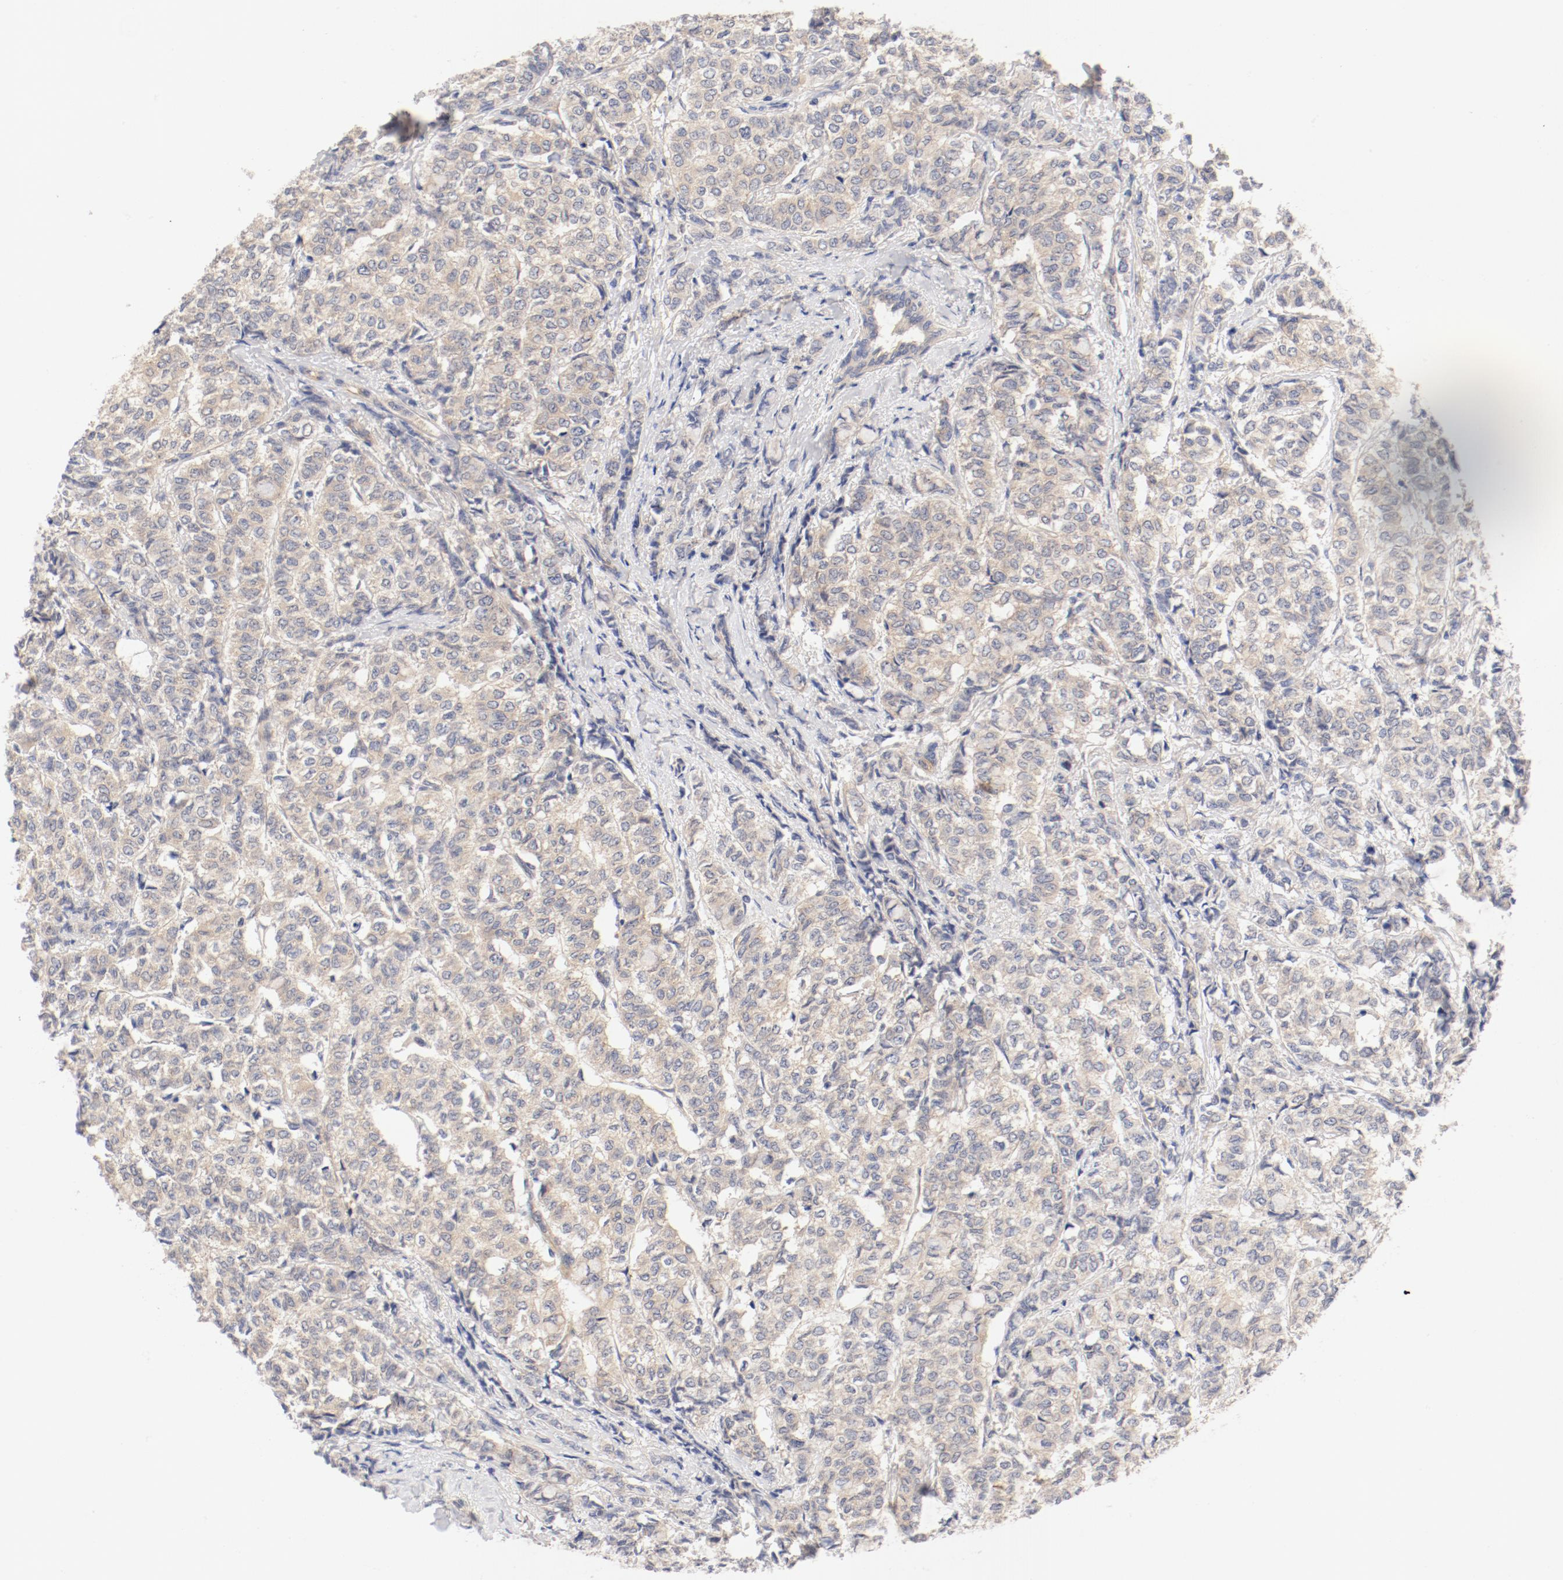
{"staining": {"intensity": "weak", "quantity": ">75%", "location": "cytoplasmic/membranous"}, "tissue": "breast cancer", "cell_type": "Tumor cells", "image_type": "cancer", "snomed": [{"axis": "morphology", "description": "Lobular carcinoma"}, {"axis": "topography", "description": "Breast"}], "caption": "Immunohistochemistry photomicrograph of neoplastic tissue: breast cancer stained using IHC reveals low levels of weak protein expression localized specifically in the cytoplasmic/membranous of tumor cells, appearing as a cytoplasmic/membranous brown color.", "gene": "DYNC1H1", "patient": {"sex": "female", "age": 60}}